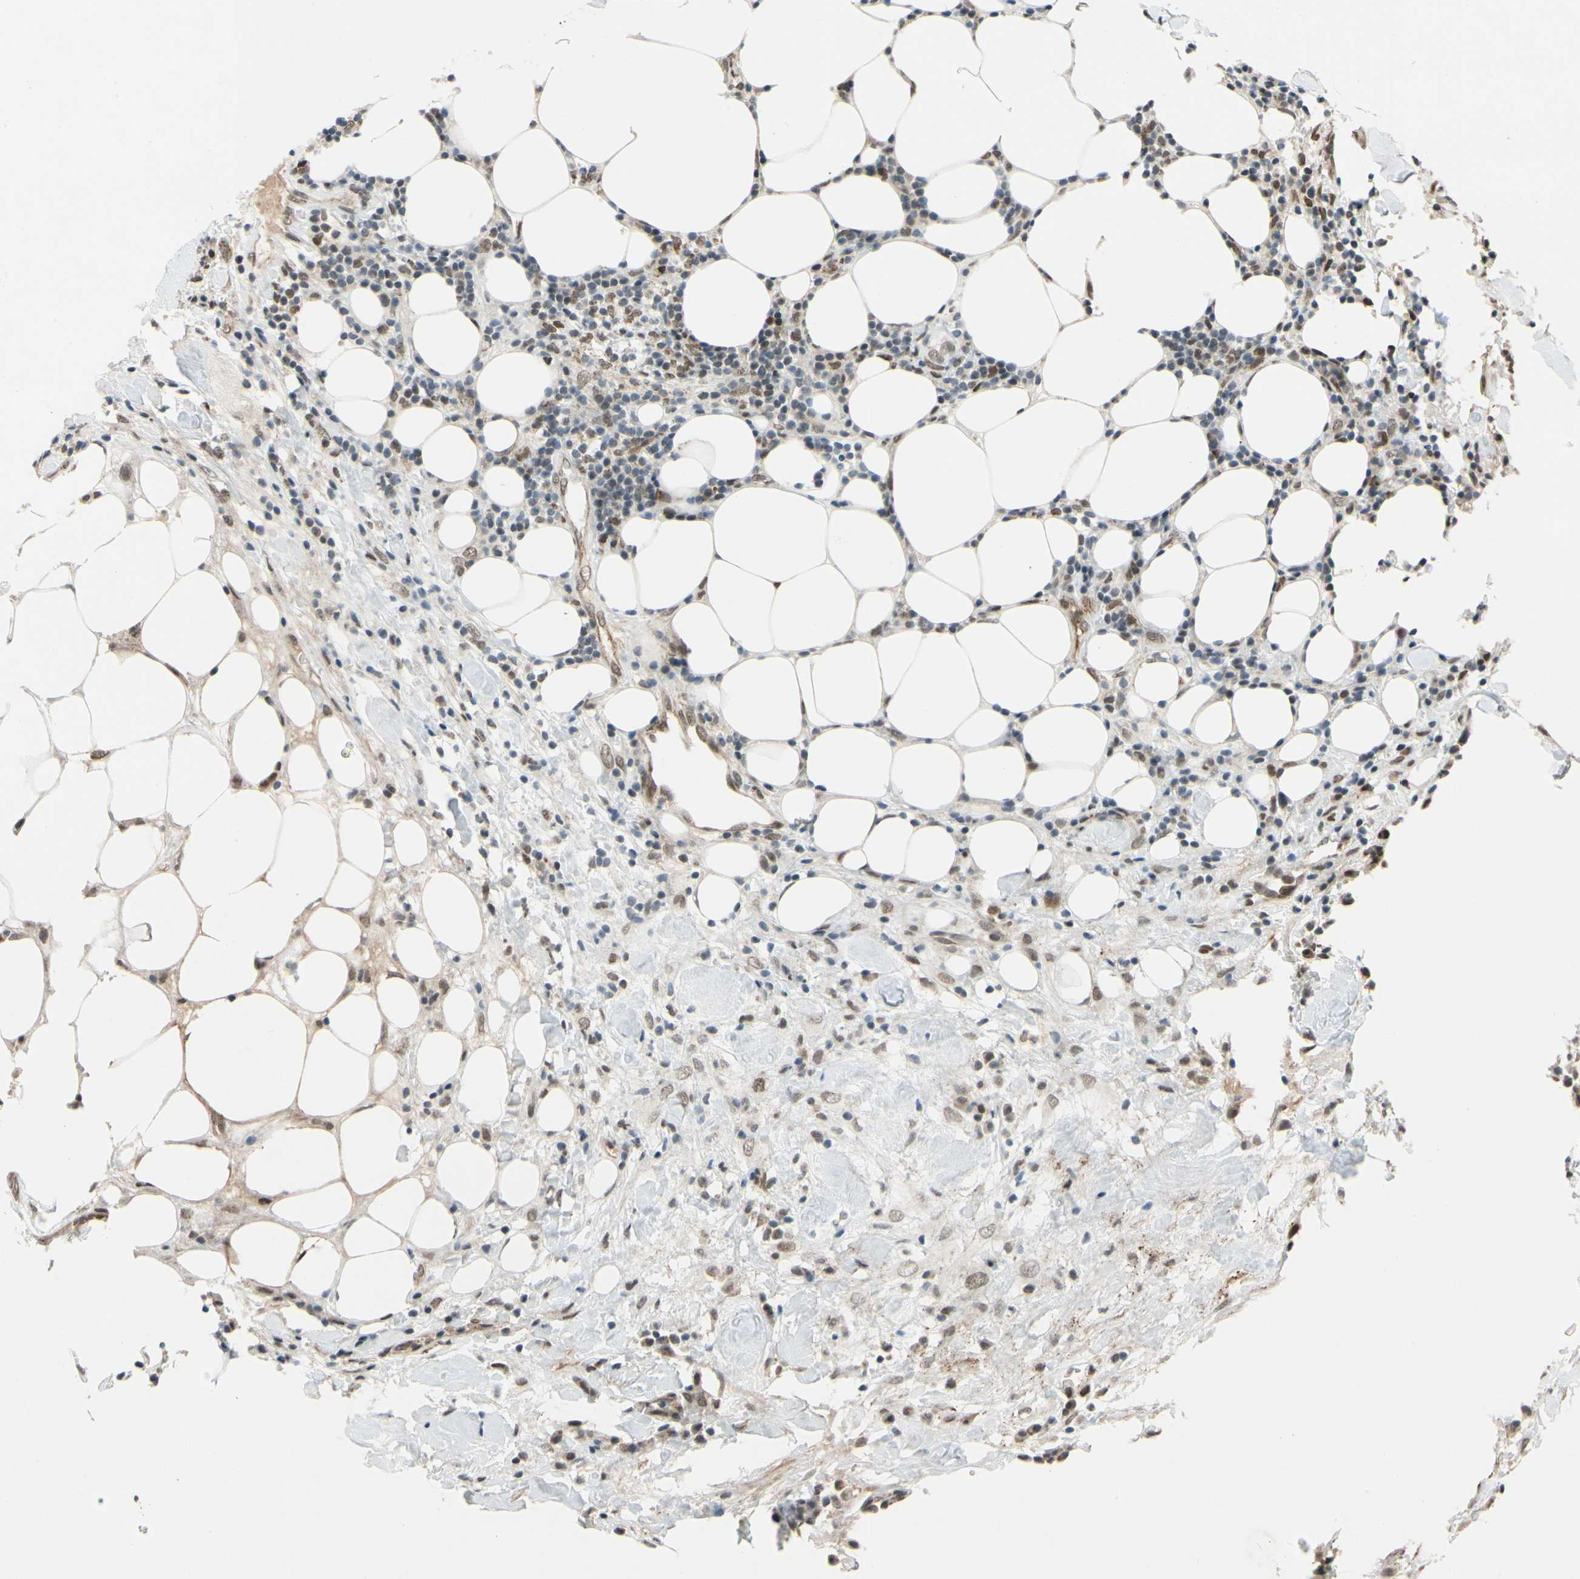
{"staining": {"intensity": "weak", "quantity": "25%-75%", "location": "nuclear"}, "tissue": "breast cancer", "cell_type": "Tumor cells", "image_type": "cancer", "snomed": [{"axis": "morphology", "description": "Duct carcinoma"}, {"axis": "topography", "description": "Breast"}], "caption": "Infiltrating ductal carcinoma (breast) stained with a brown dye shows weak nuclear positive staining in about 25%-75% of tumor cells.", "gene": "POGZ", "patient": {"sex": "female", "age": 37}}